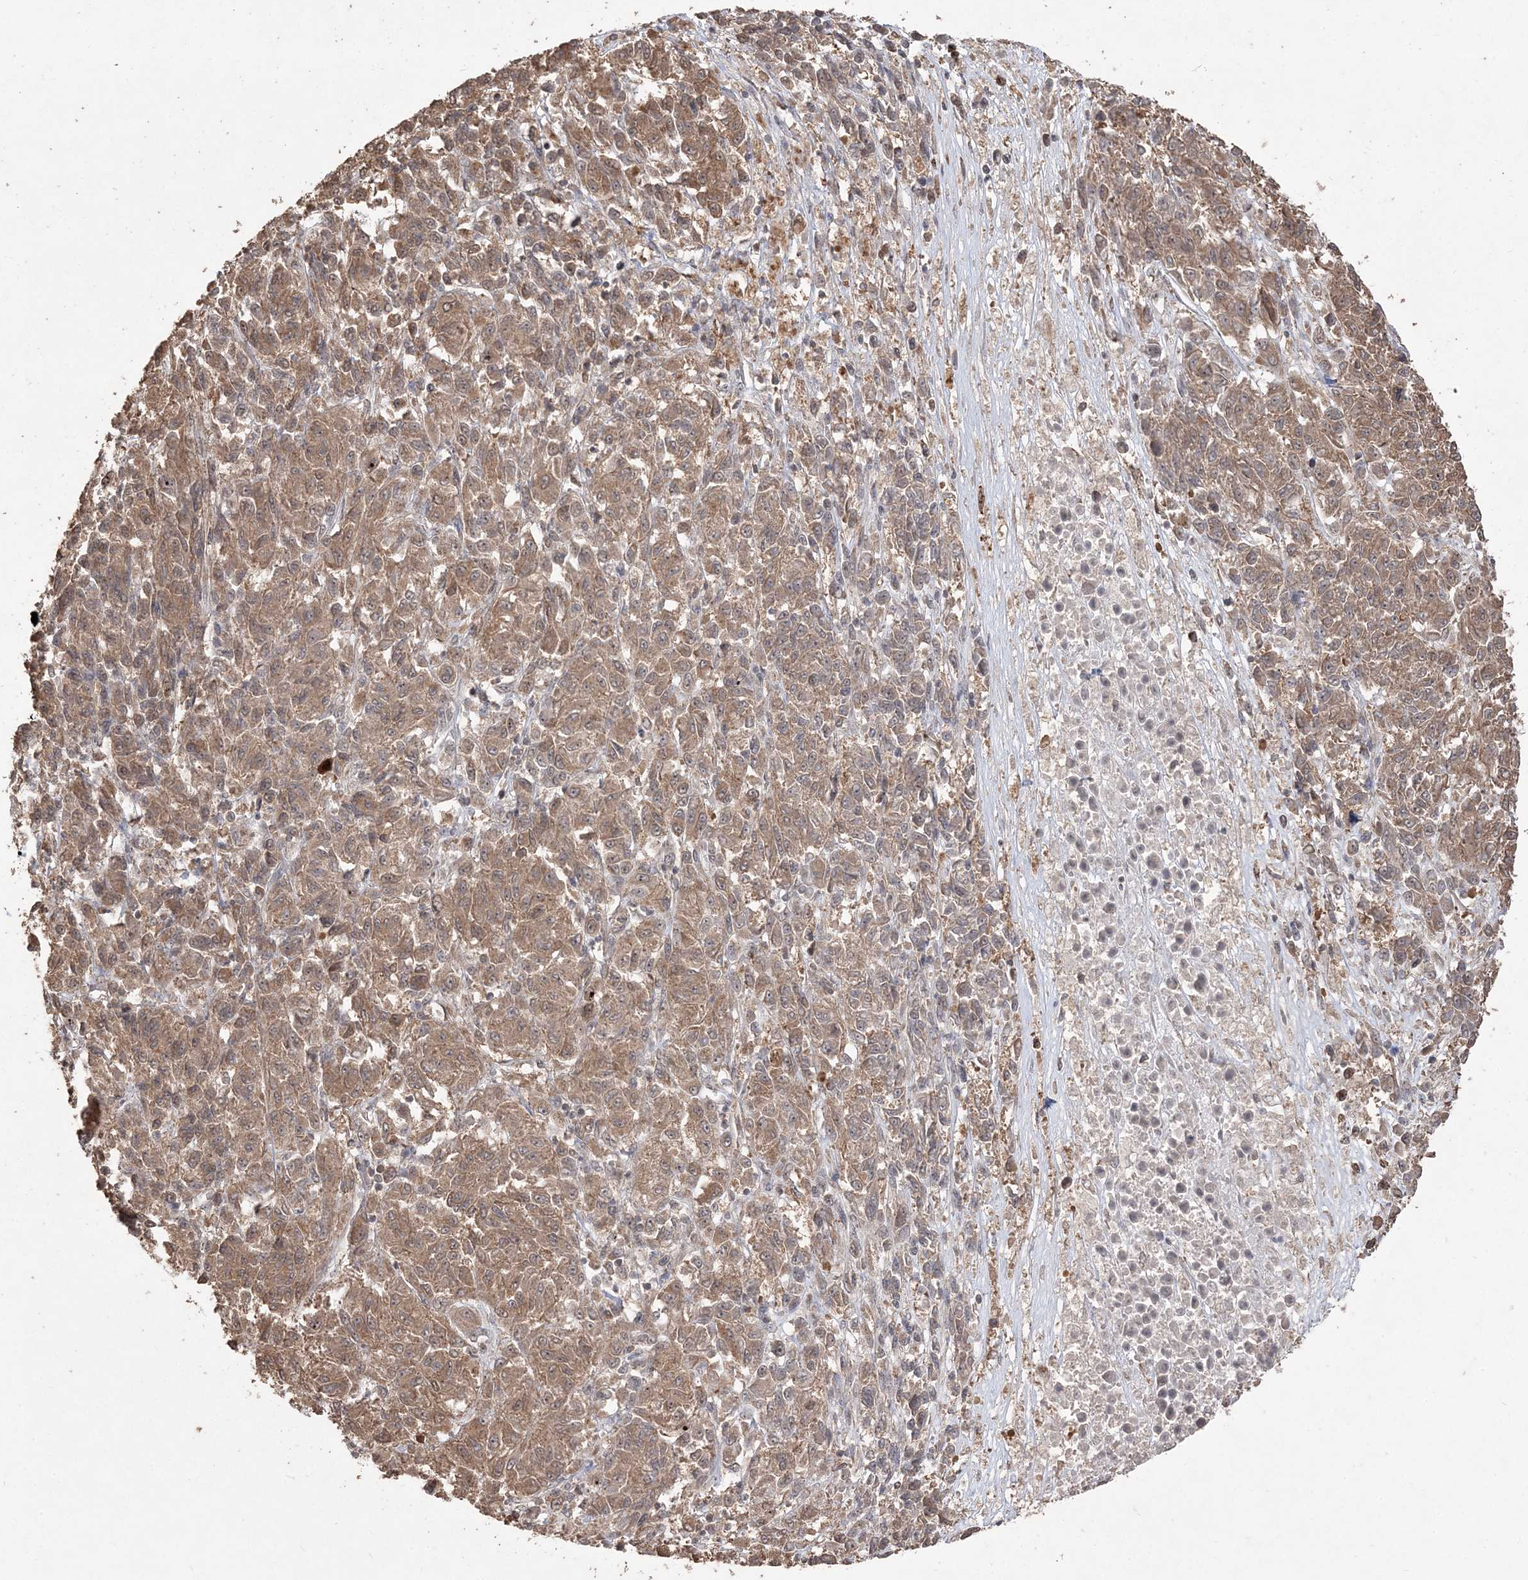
{"staining": {"intensity": "moderate", "quantity": ">75%", "location": "cytoplasmic/membranous"}, "tissue": "melanoma", "cell_type": "Tumor cells", "image_type": "cancer", "snomed": [{"axis": "morphology", "description": "Malignant melanoma, Metastatic site"}, {"axis": "topography", "description": "Lung"}], "caption": "High-power microscopy captured an IHC micrograph of malignant melanoma (metastatic site), revealing moderate cytoplasmic/membranous positivity in about >75% of tumor cells. (Stains: DAB in brown, nuclei in blue, Microscopy: brightfield microscopy at high magnification).", "gene": "EHHADH", "patient": {"sex": "male", "age": 64}}